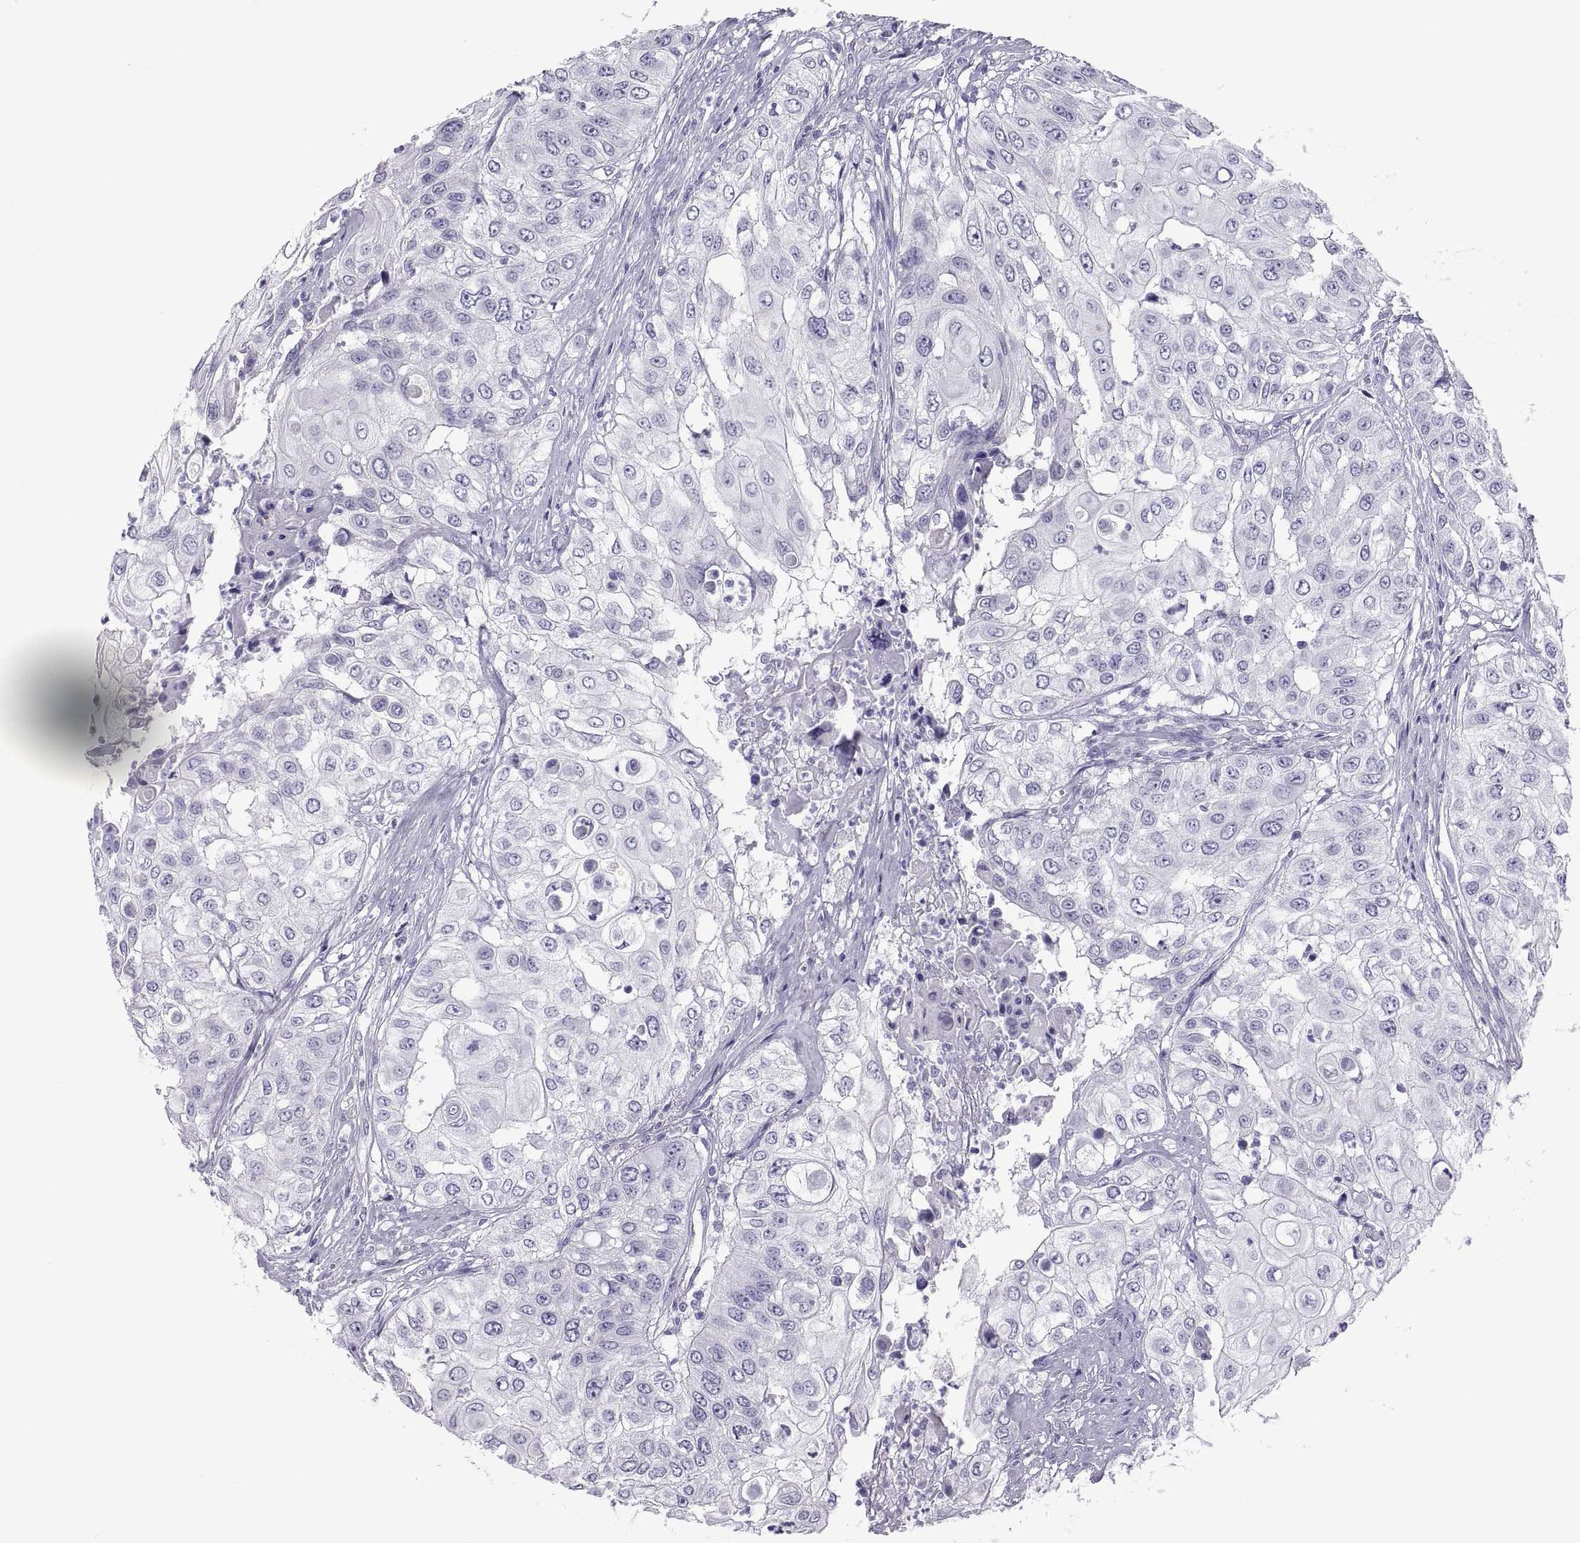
{"staining": {"intensity": "negative", "quantity": "none", "location": "none"}, "tissue": "urothelial cancer", "cell_type": "Tumor cells", "image_type": "cancer", "snomed": [{"axis": "morphology", "description": "Urothelial carcinoma, High grade"}, {"axis": "topography", "description": "Urinary bladder"}], "caption": "Immunohistochemical staining of high-grade urothelial carcinoma reveals no significant expression in tumor cells.", "gene": "RNASE12", "patient": {"sex": "female", "age": 79}}